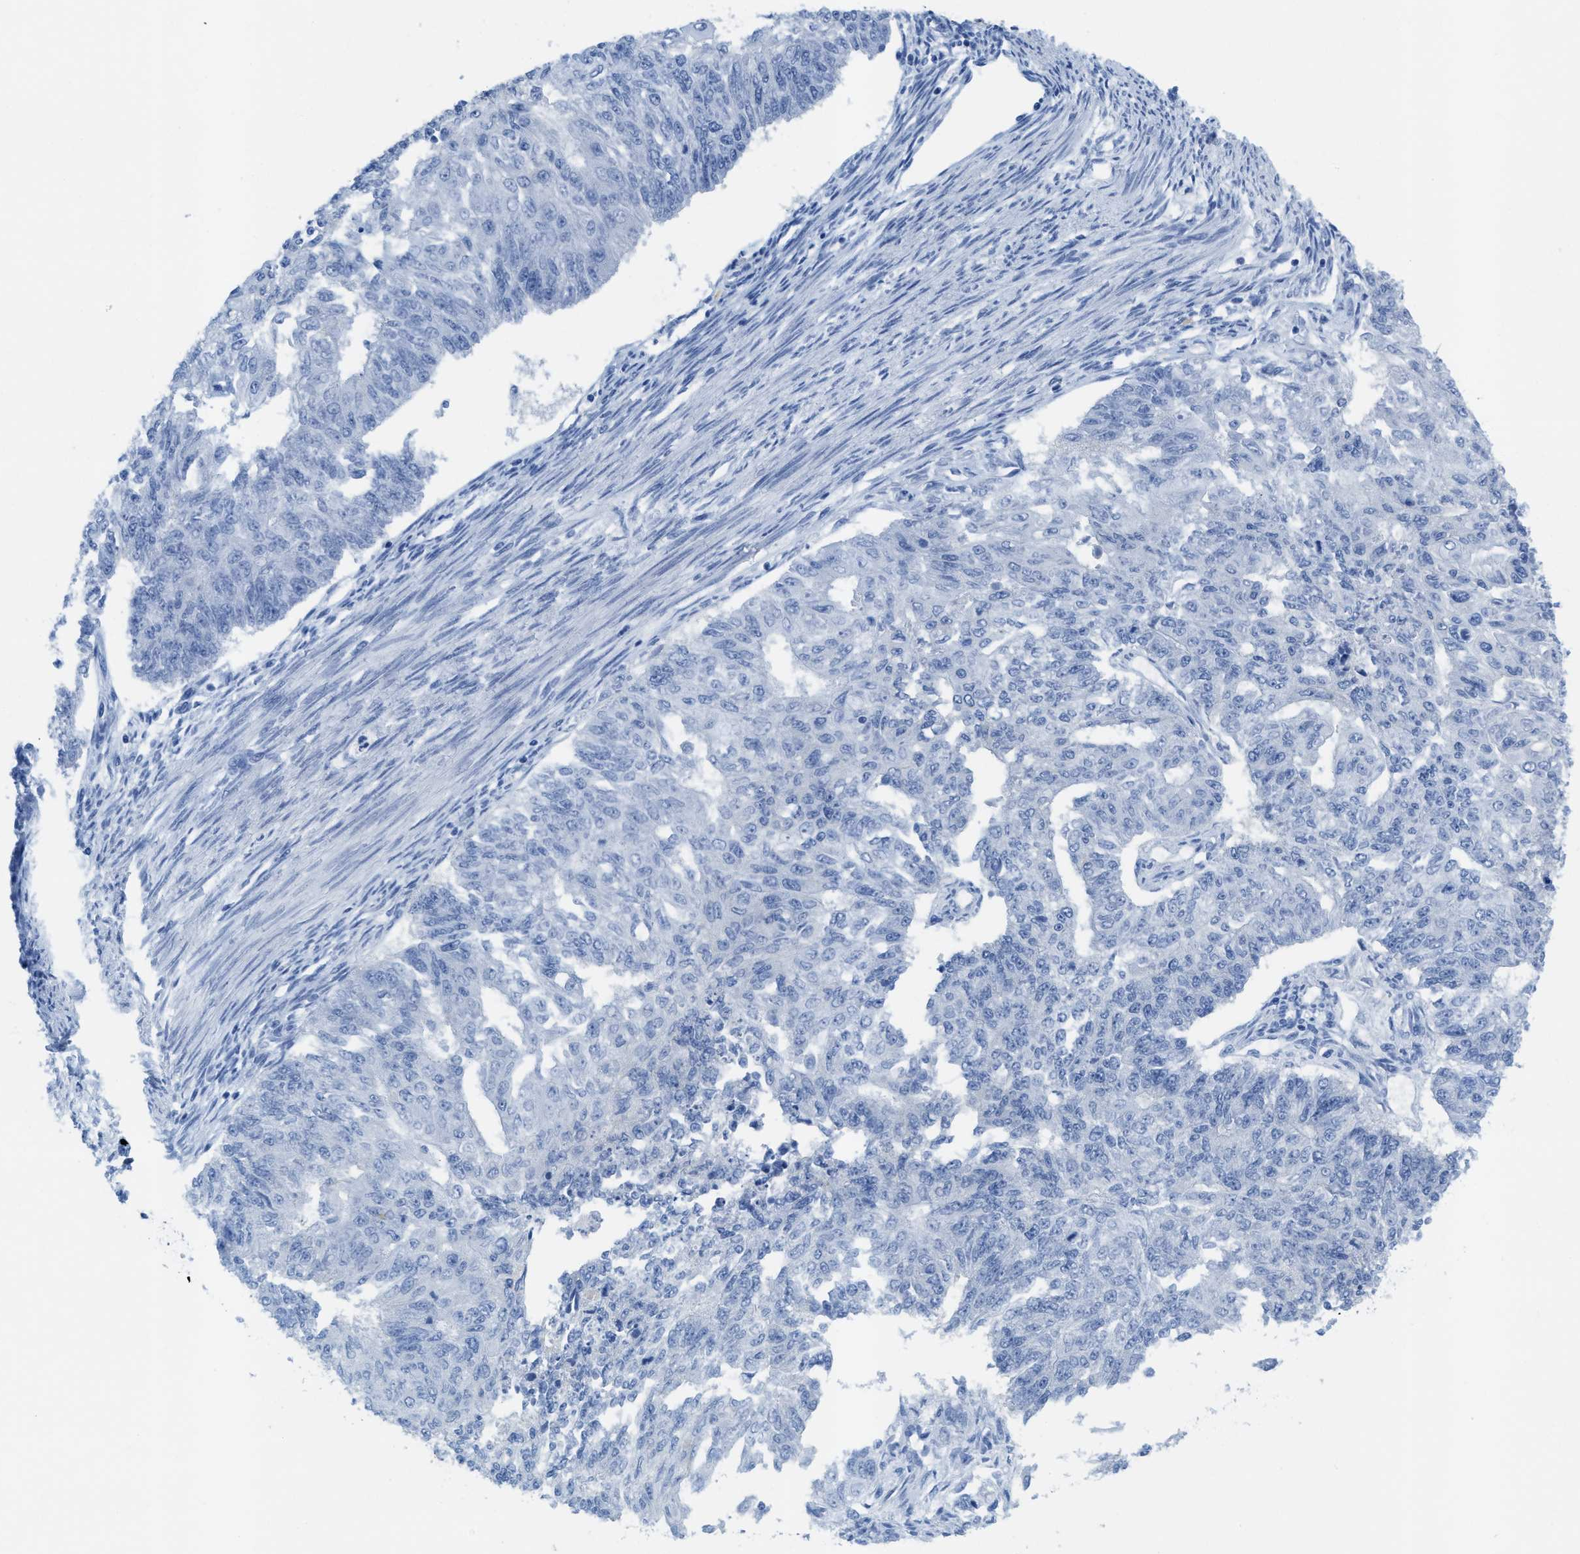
{"staining": {"intensity": "negative", "quantity": "none", "location": "none"}, "tissue": "endometrial cancer", "cell_type": "Tumor cells", "image_type": "cancer", "snomed": [{"axis": "morphology", "description": "Adenocarcinoma, NOS"}, {"axis": "topography", "description": "Endometrium"}], "caption": "Immunohistochemistry (IHC) image of human endometrial cancer stained for a protein (brown), which demonstrates no positivity in tumor cells.", "gene": "CNNM4", "patient": {"sex": "female", "age": 32}}